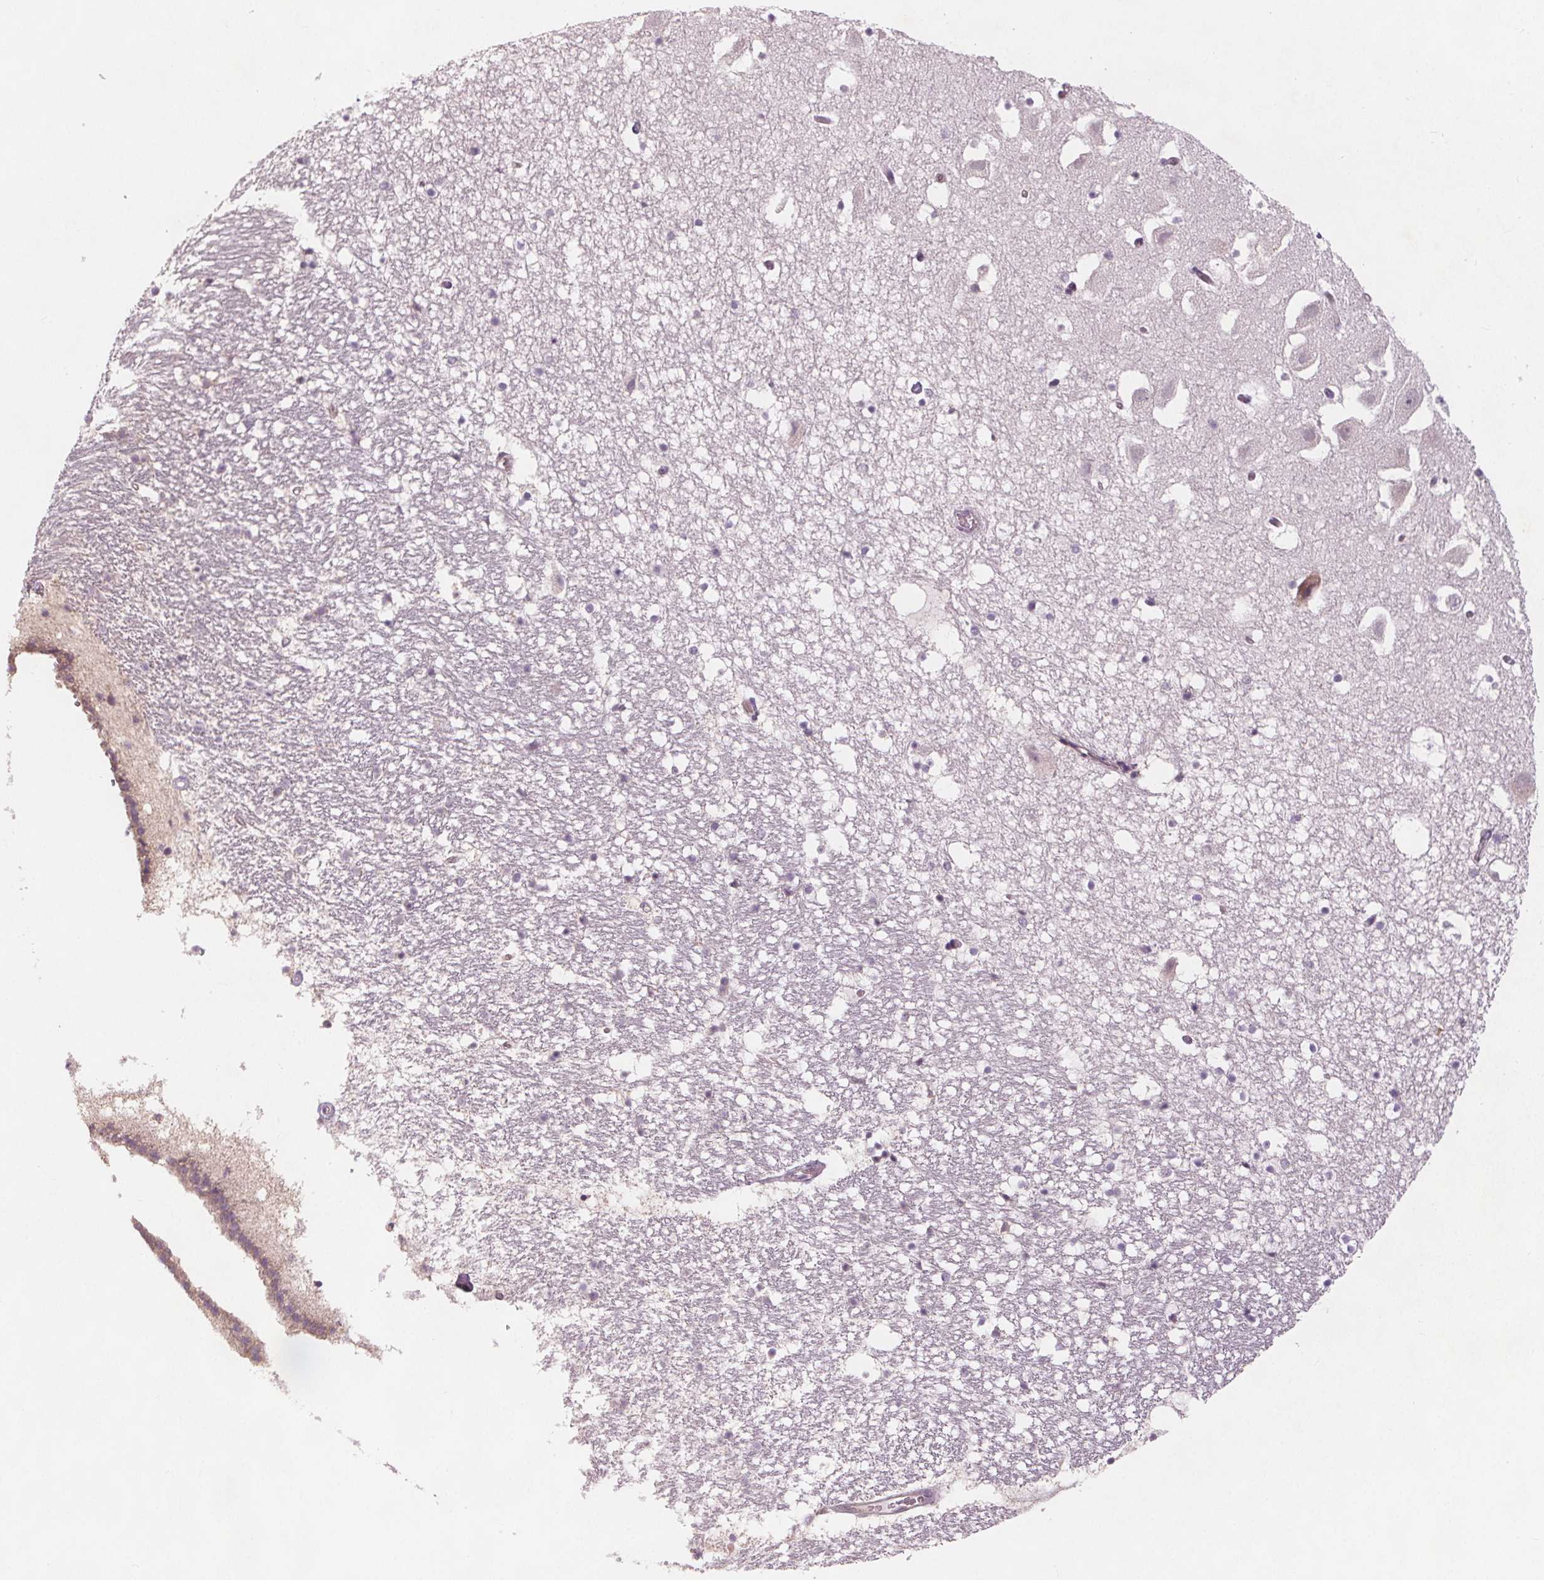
{"staining": {"intensity": "negative", "quantity": "none", "location": "none"}, "tissue": "hippocampus", "cell_type": "Glial cells", "image_type": "normal", "snomed": [{"axis": "morphology", "description": "Normal tissue, NOS"}, {"axis": "topography", "description": "Hippocampus"}], "caption": "Glial cells are negative for protein expression in normal human hippocampus. (DAB immunohistochemistry visualized using brightfield microscopy, high magnification).", "gene": "TMEM80", "patient": {"sex": "male", "age": 26}}